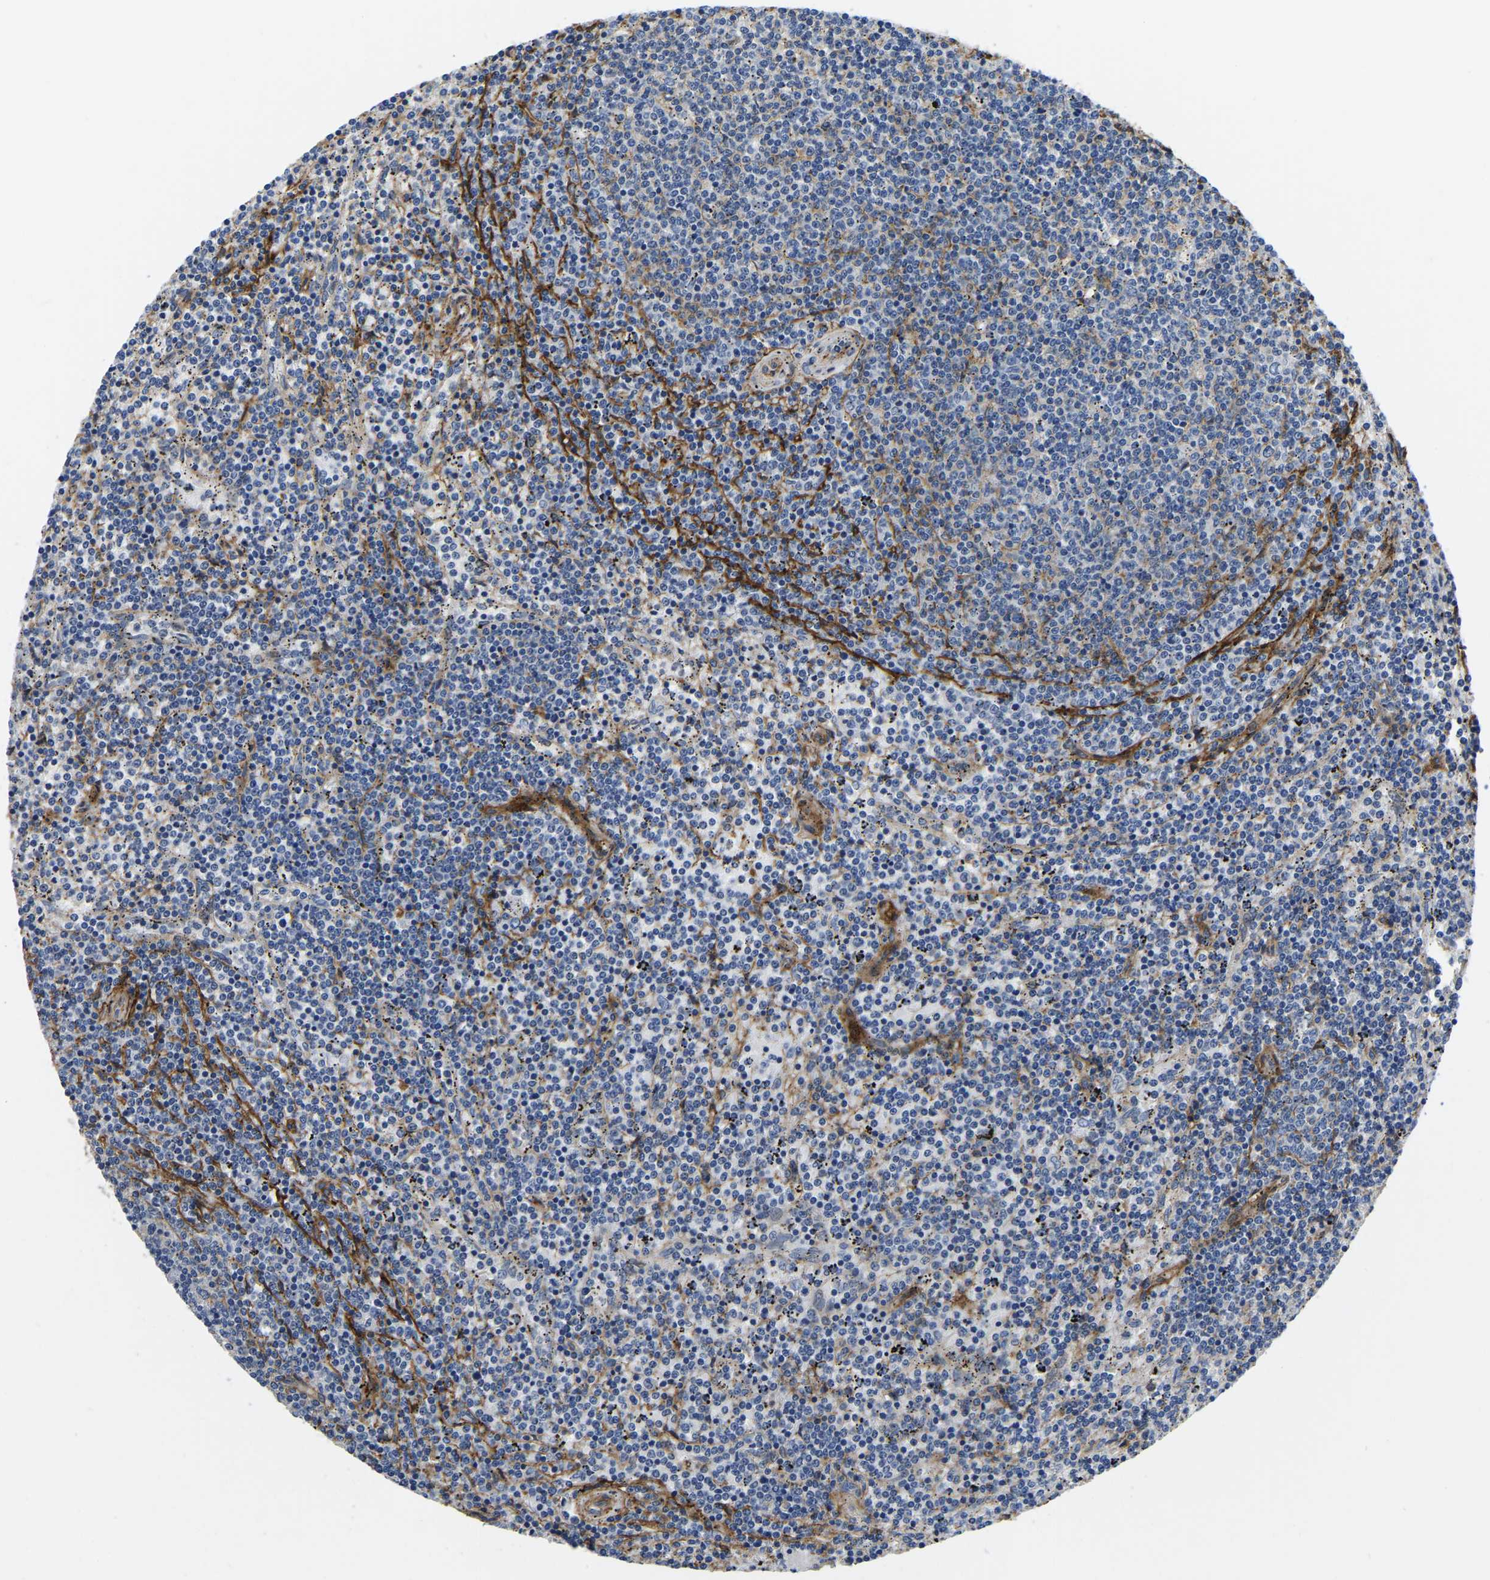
{"staining": {"intensity": "negative", "quantity": "none", "location": "none"}, "tissue": "lymphoma", "cell_type": "Tumor cells", "image_type": "cancer", "snomed": [{"axis": "morphology", "description": "Malignant lymphoma, non-Hodgkin's type, Low grade"}, {"axis": "topography", "description": "Spleen"}], "caption": "Micrograph shows no protein positivity in tumor cells of lymphoma tissue. (Brightfield microscopy of DAB immunohistochemistry (IHC) at high magnification).", "gene": "ITGA2", "patient": {"sex": "female", "age": 50}}